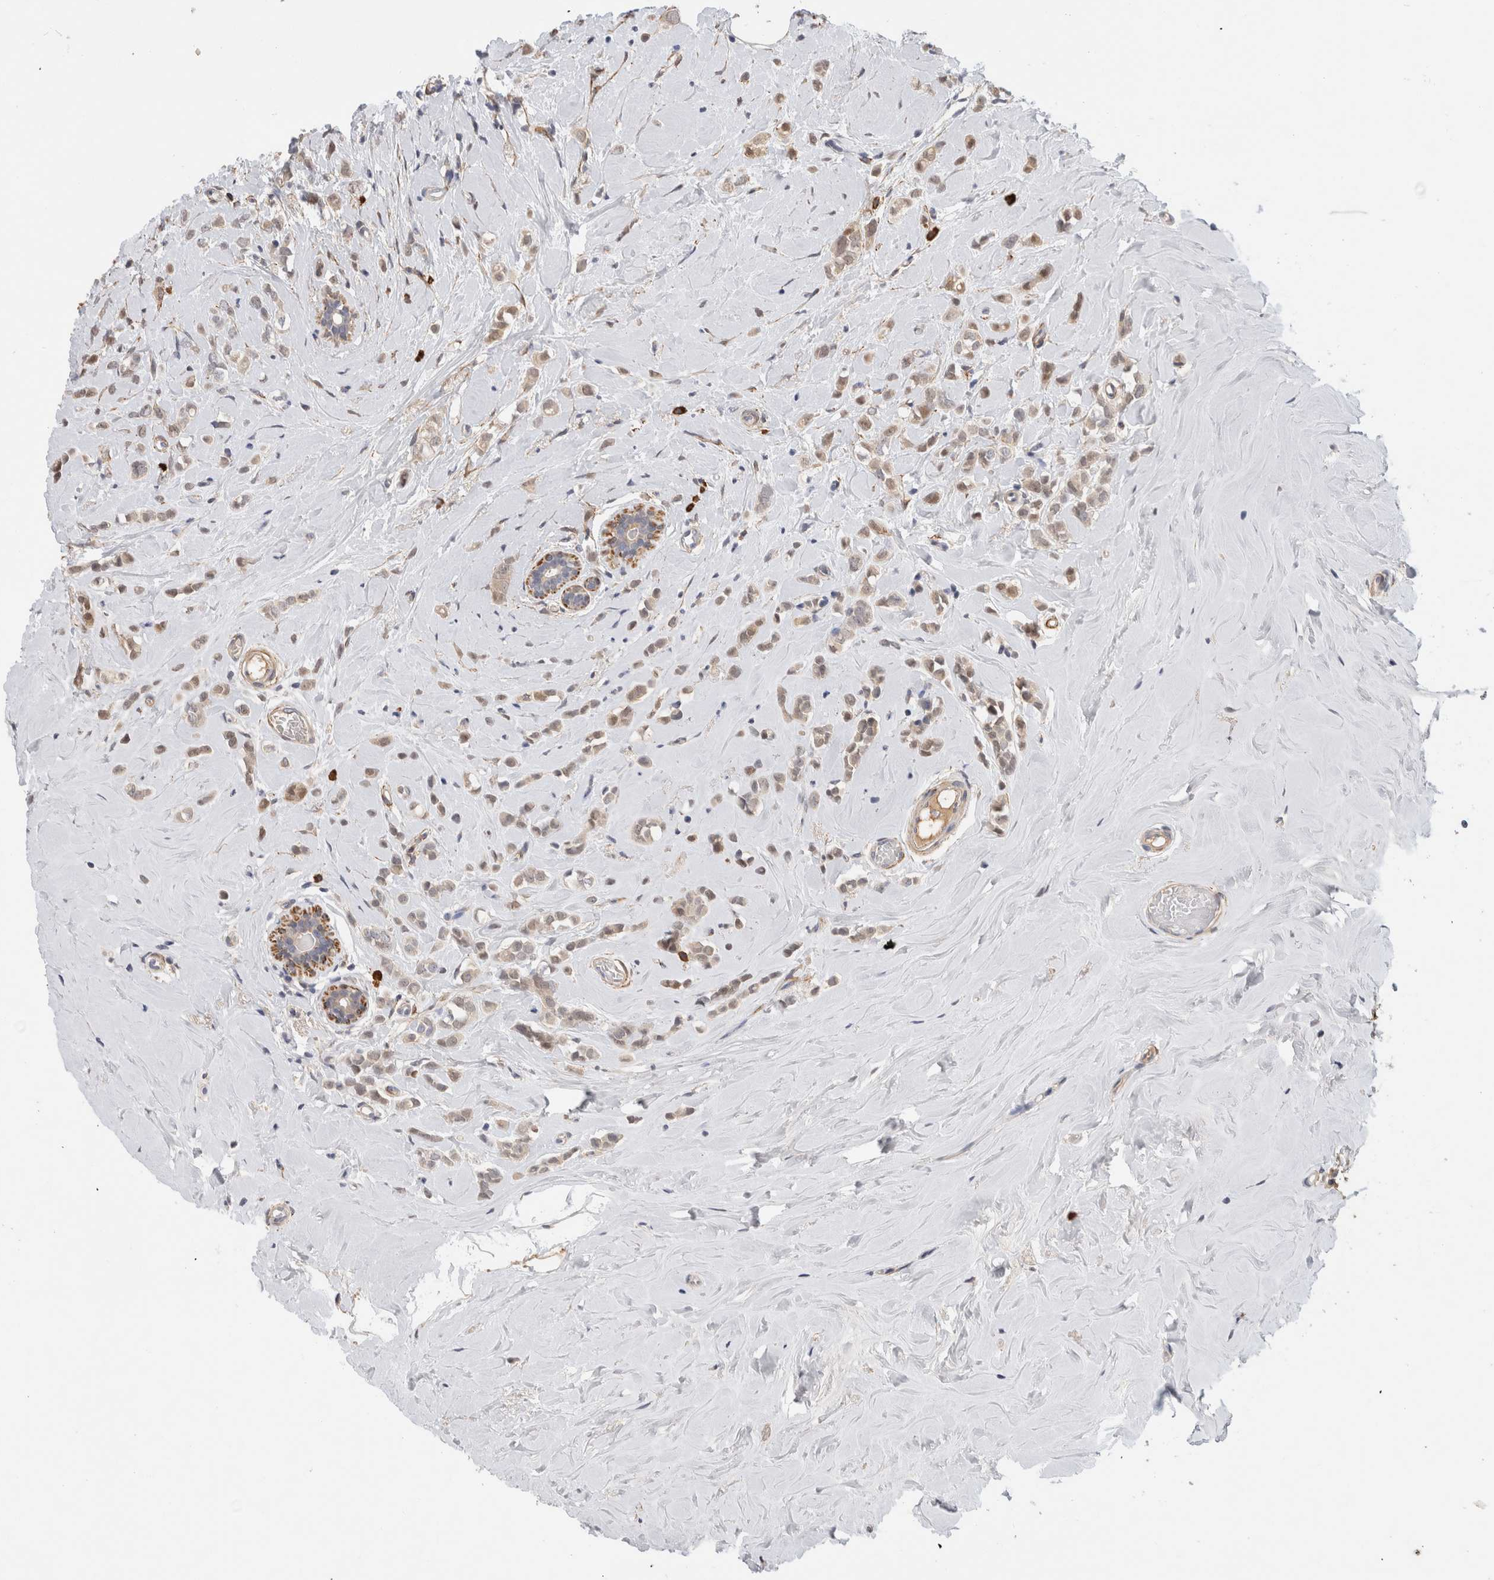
{"staining": {"intensity": "weak", "quantity": "25%-75%", "location": "cytoplasmic/membranous,nuclear"}, "tissue": "breast cancer", "cell_type": "Tumor cells", "image_type": "cancer", "snomed": [{"axis": "morphology", "description": "Lobular carcinoma"}, {"axis": "topography", "description": "Breast"}], "caption": "Human lobular carcinoma (breast) stained with a brown dye shows weak cytoplasmic/membranous and nuclear positive staining in approximately 25%-75% of tumor cells.", "gene": "PGM1", "patient": {"sex": "female", "age": 47}}